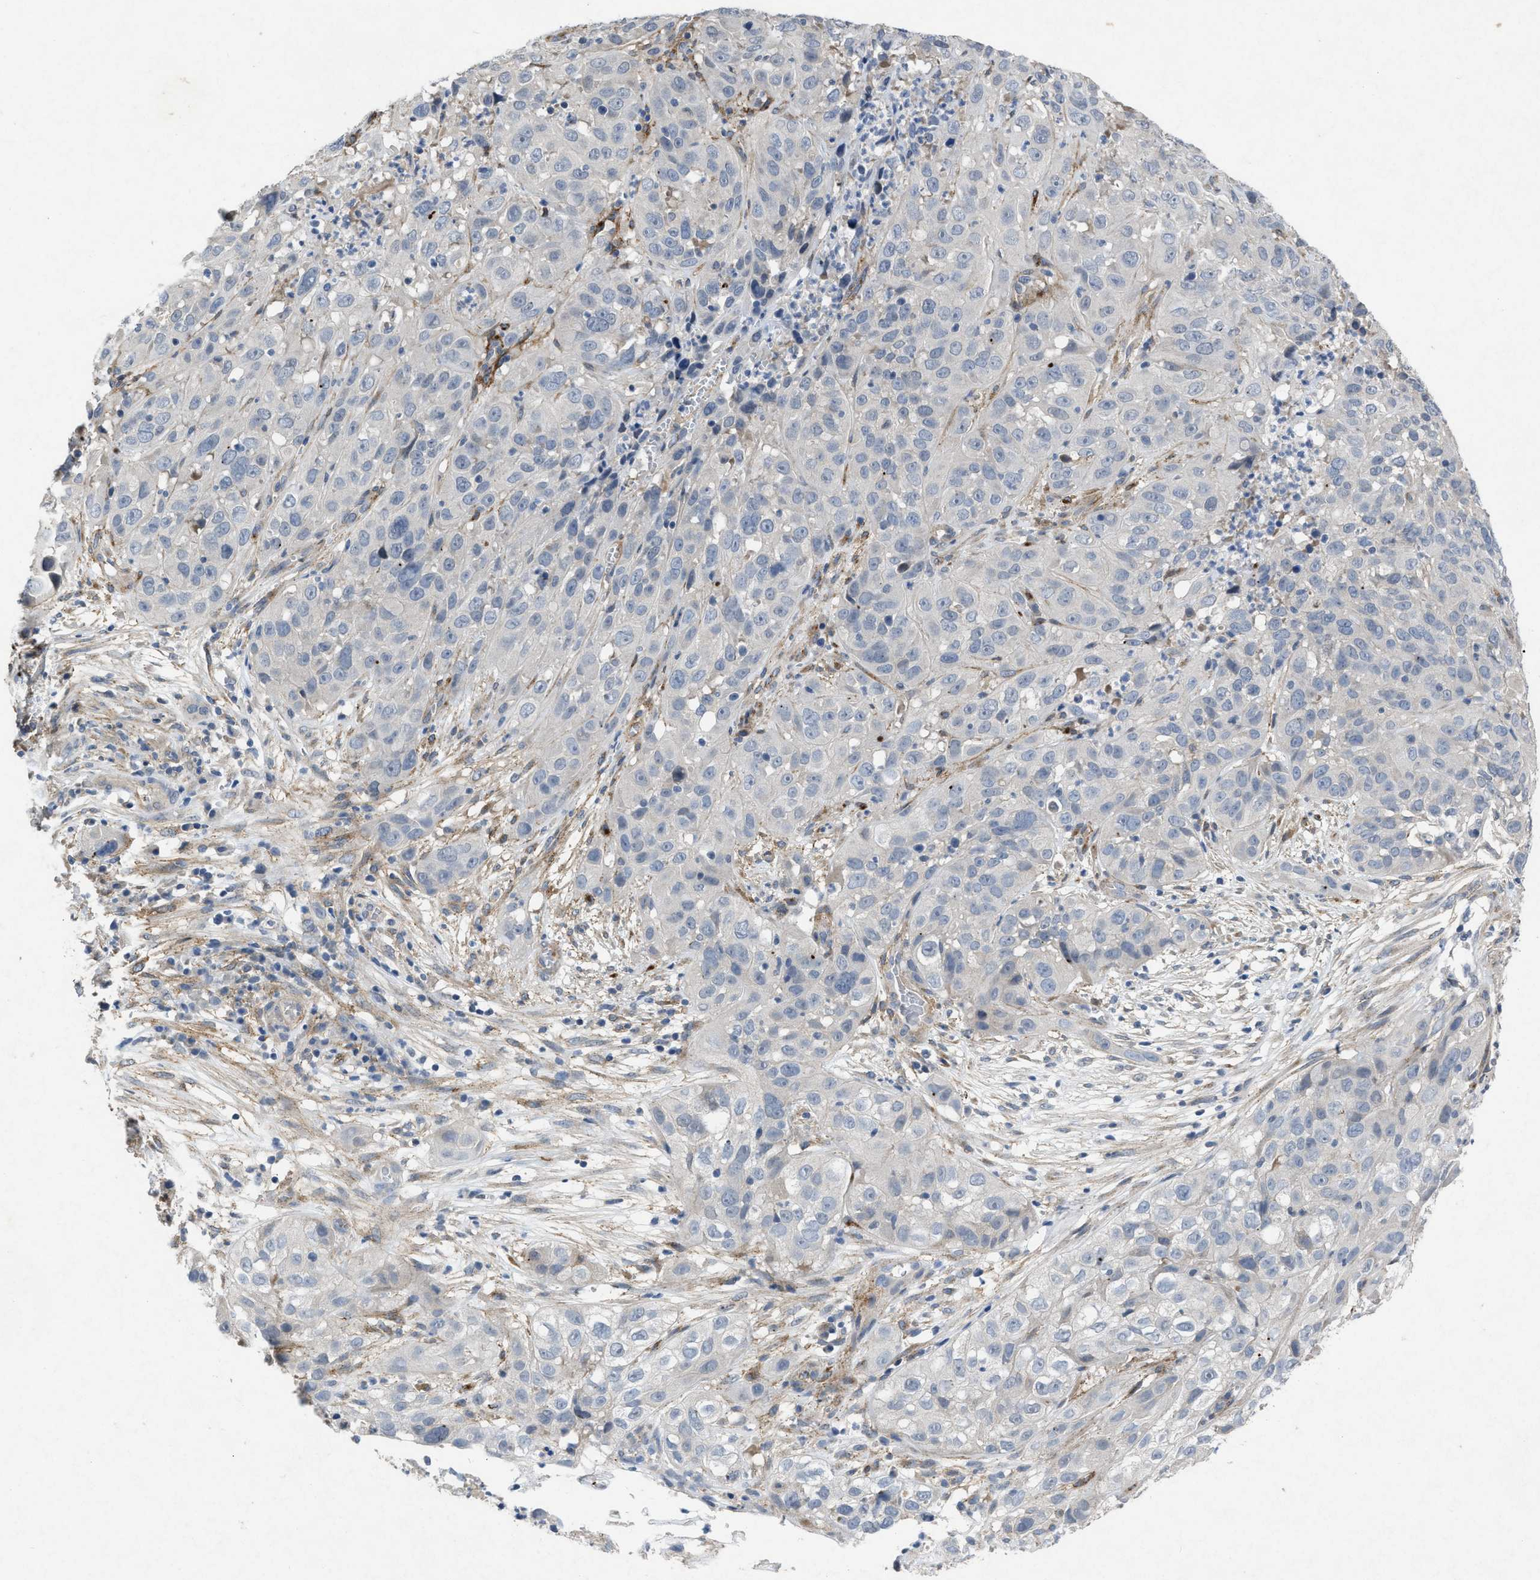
{"staining": {"intensity": "negative", "quantity": "none", "location": "none"}, "tissue": "cervical cancer", "cell_type": "Tumor cells", "image_type": "cancer", "snomed": [{"axis": "morphology", "description": "Squamous cell carcinoma, NOS"}, {"axis": "topography", "description": "Cervix"}], "caption": "The IHC image has no significant staining in tumor cells of squamous cell carcinoma (cervical) tissue. Brightfield microscopy of IHC stained with DAB (brown) and hematoxylin (blue), captured at high magnification.", "gene": "PDGFRA", "patient": {"sex": "female", "age": 32}}